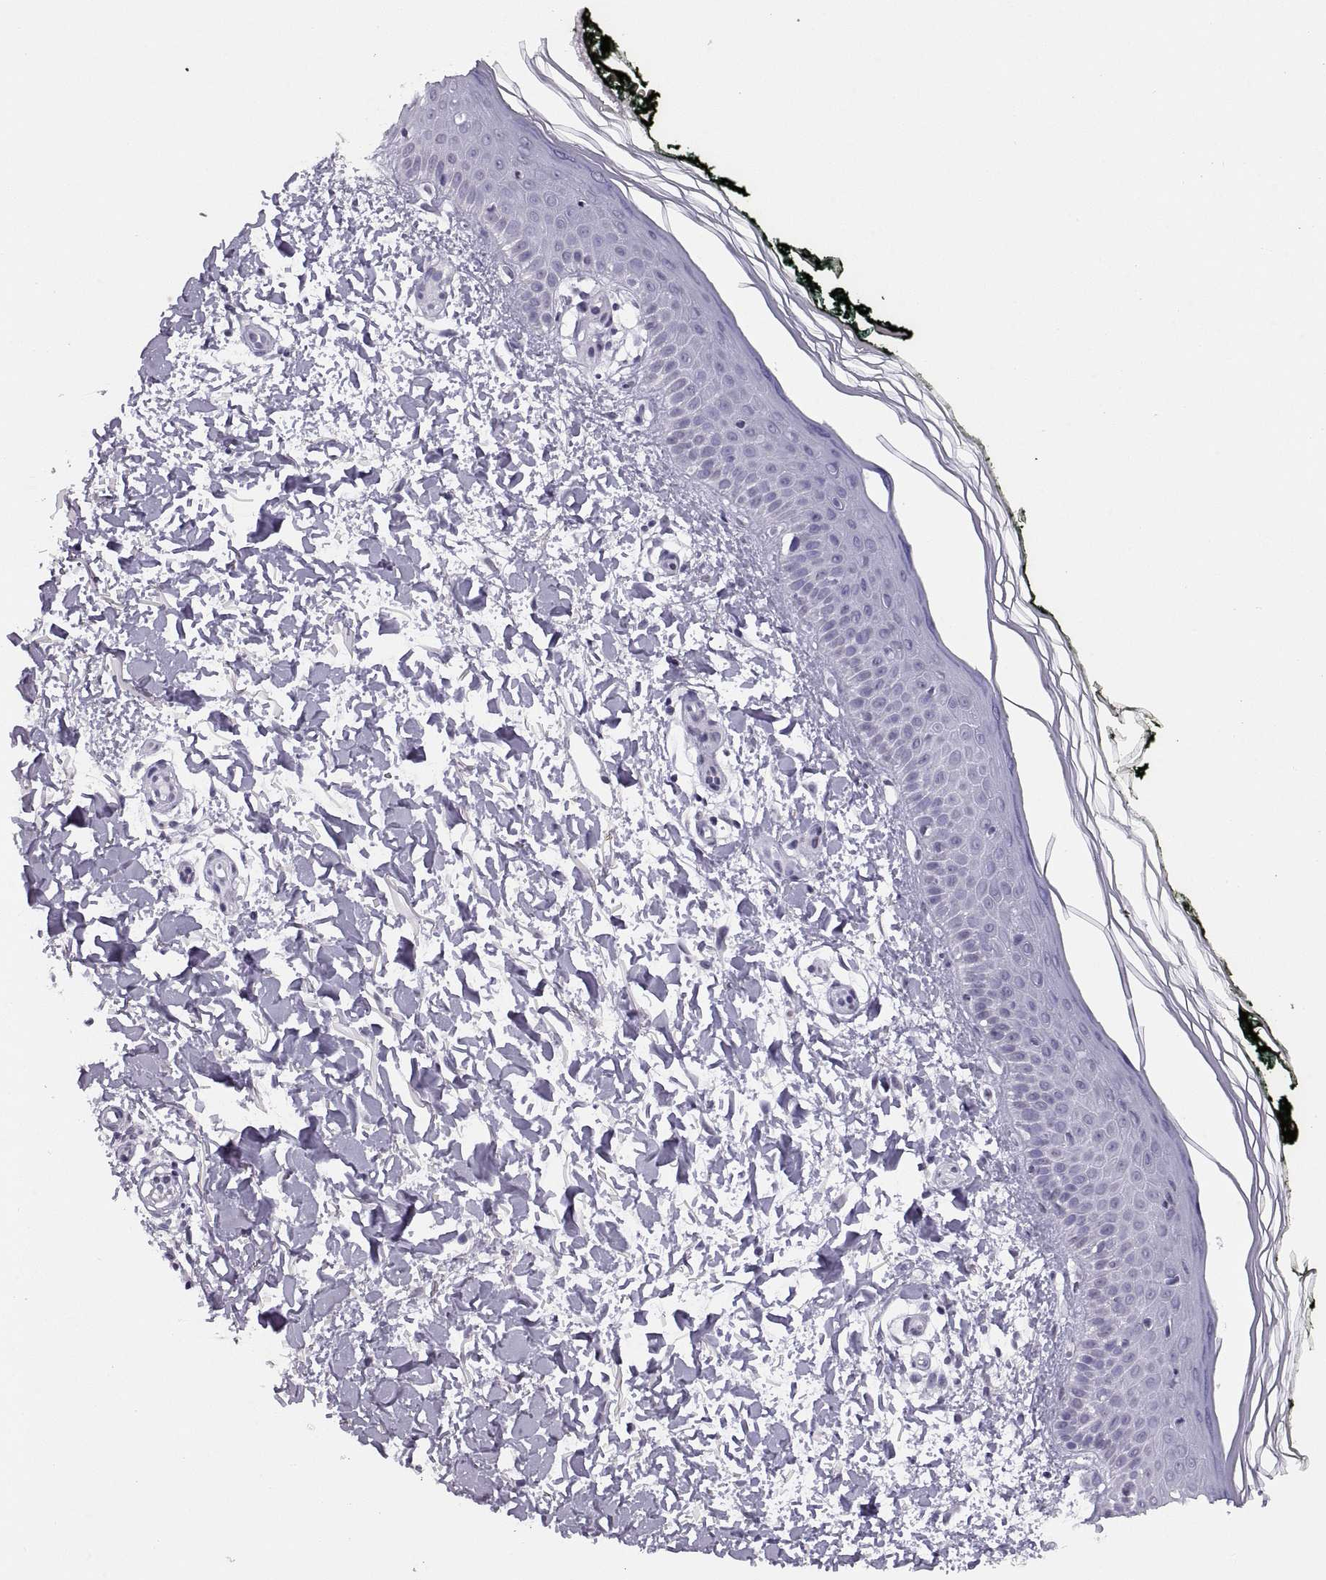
{"staining": {"intensity": "negative", "quantity": "none", "location": "none"}, "tissue": "skin", "cell_type": "Fibroblasts", "image_type": "normal", "snomed": [{"axis": "morphology", "description": "Normal tissue, NOS"}, {"axis": "topography", "description": "Skin"}], "caption": "The immunohistochemistry (IHC) photomicrograph has no significant positivity in fibroblasts of skin. The staining was performed using DAB (3,3'-diaminobenzidine) to visualize the protein expression in brown, while the nuclei were stained in blue with hematoxylin (Magnification: 20x).", "gene": "CARTPT", "patient": {"sex": "female", "age": 62}}